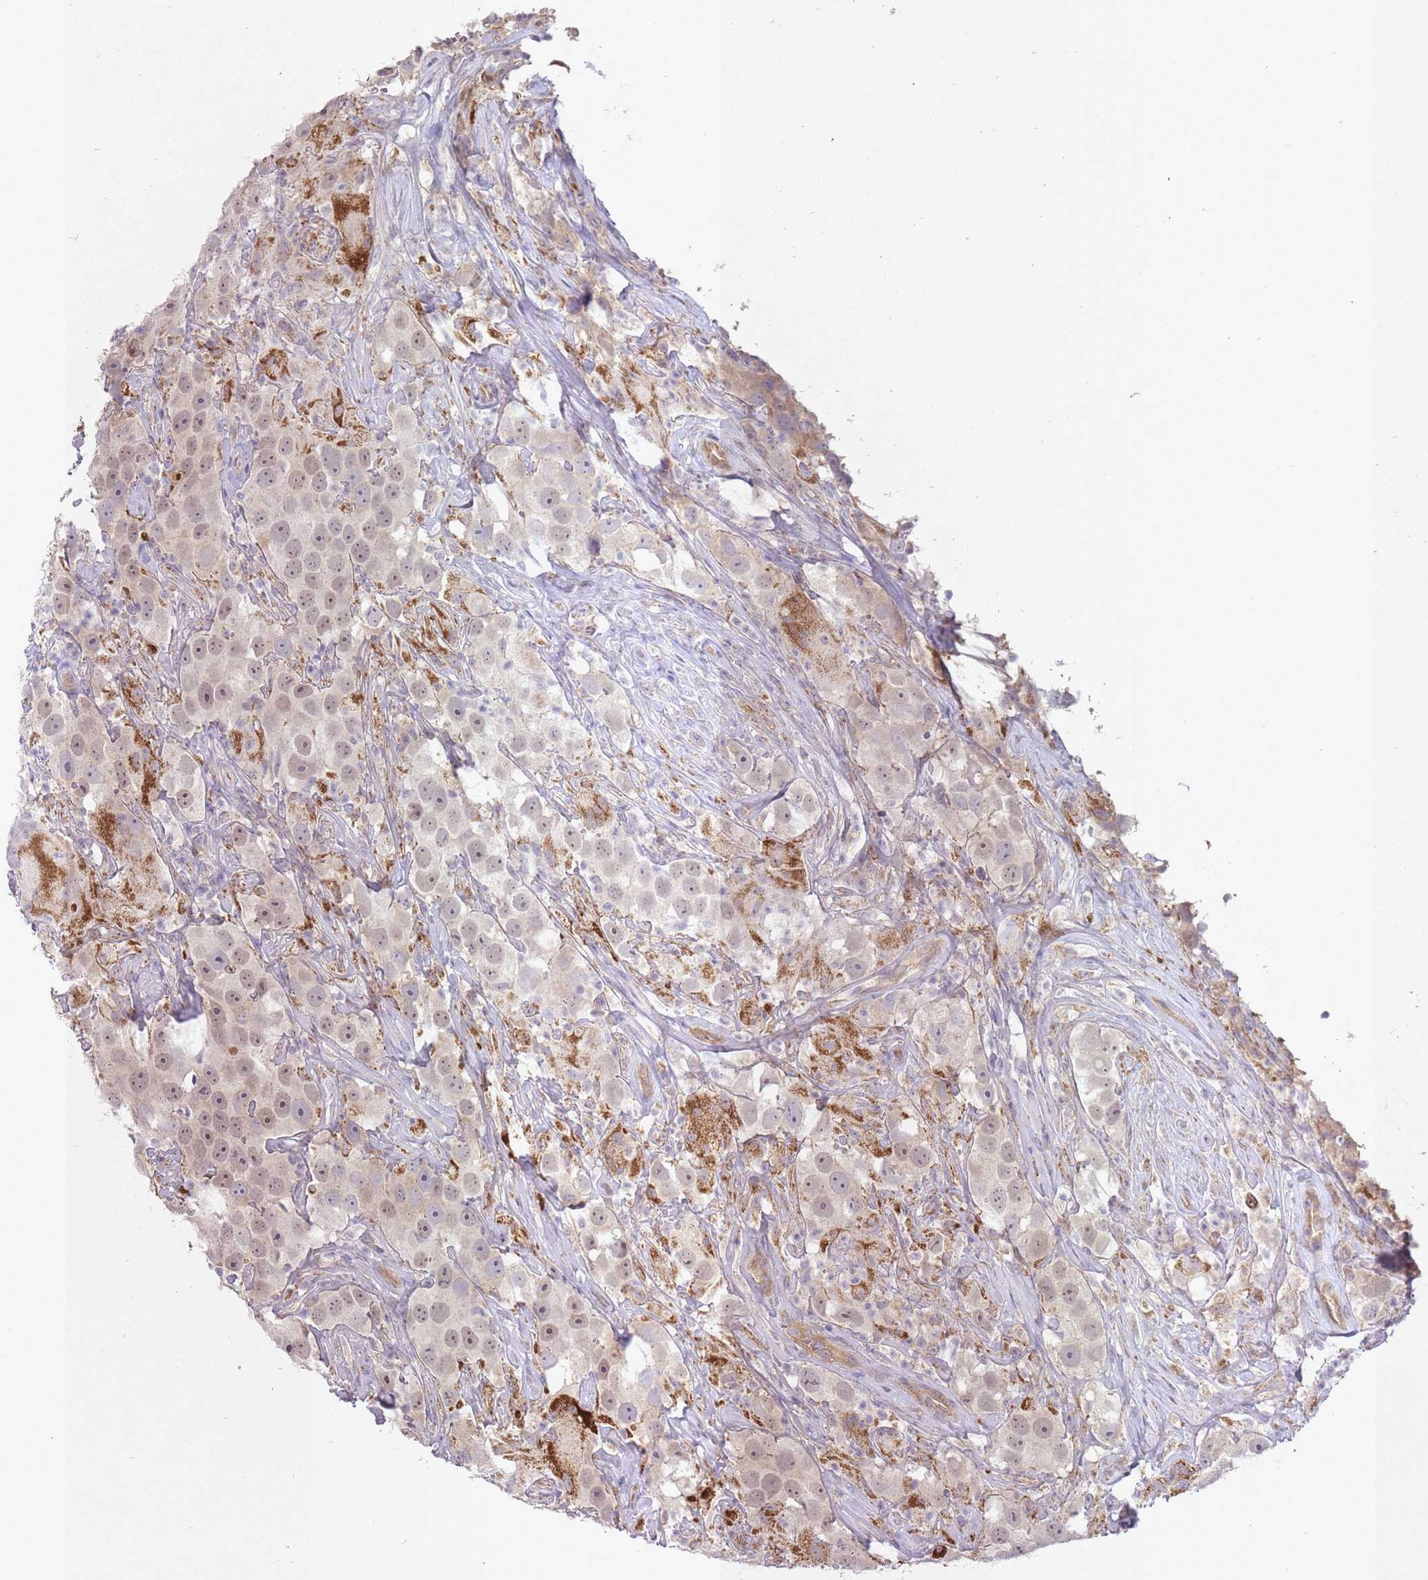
{"staining": {"intensity": "weak", "quantity": "25%-75%", "location": "nuclear"}, "tissue": "testis cancer", "cell_type": "Tumor cells", "image_type": "cancer", "snomed": [{"axis": "morphology", "description": "Seminoma, NOS"}, {"axis": "topography", "description": "Testis"}], "caption": "This micrograph displays testis cancer stained with immunohistochemistry (IHC) to label a protein in brown. The nuclear of tumor cells show weak positivity for the protein. Nuclei are counter-stained blue.", "gene": "LRATD2", "patient": {"sex": "male", "age": 49}}